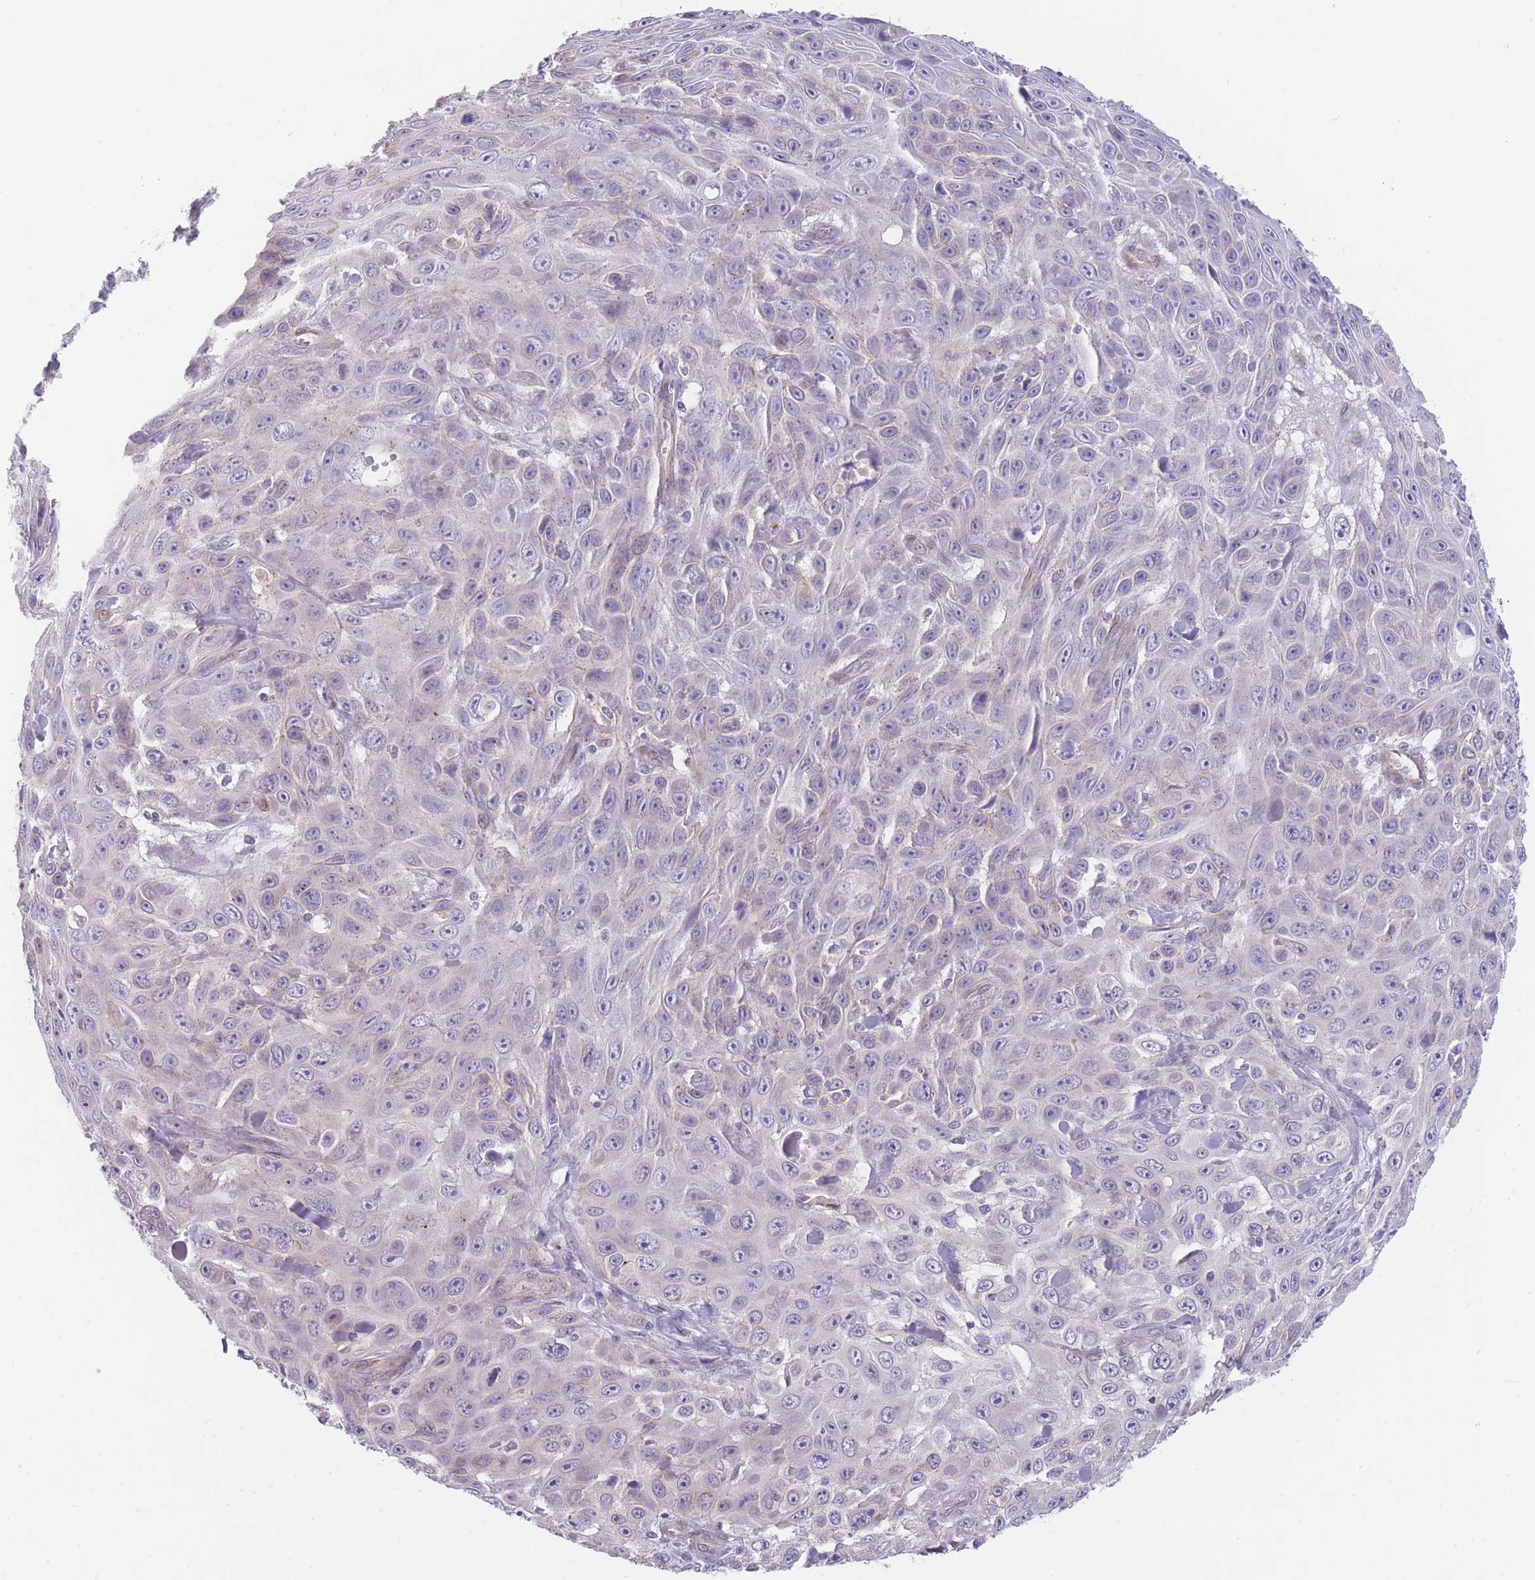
{"staining": {"intensity": "negative", "quantity": "none", "location": "none"}, "tissue": "skin cancer", "cell_type": "Tumor cells", "image_type": "cancer", "snomed": [{"axis": "morphology", "description": "Squamous cell carcinoma, NOS"}, {"axis": "topography", "description": "Skin"}], "caption": "Immunohistochemical staining of skin squamous cell carcinoma exhibits no significant expression in tumor cells. Nuclei are stained in blue.", "gene": "QTRT1", "patient": {"sex": "male", "age": 82}}